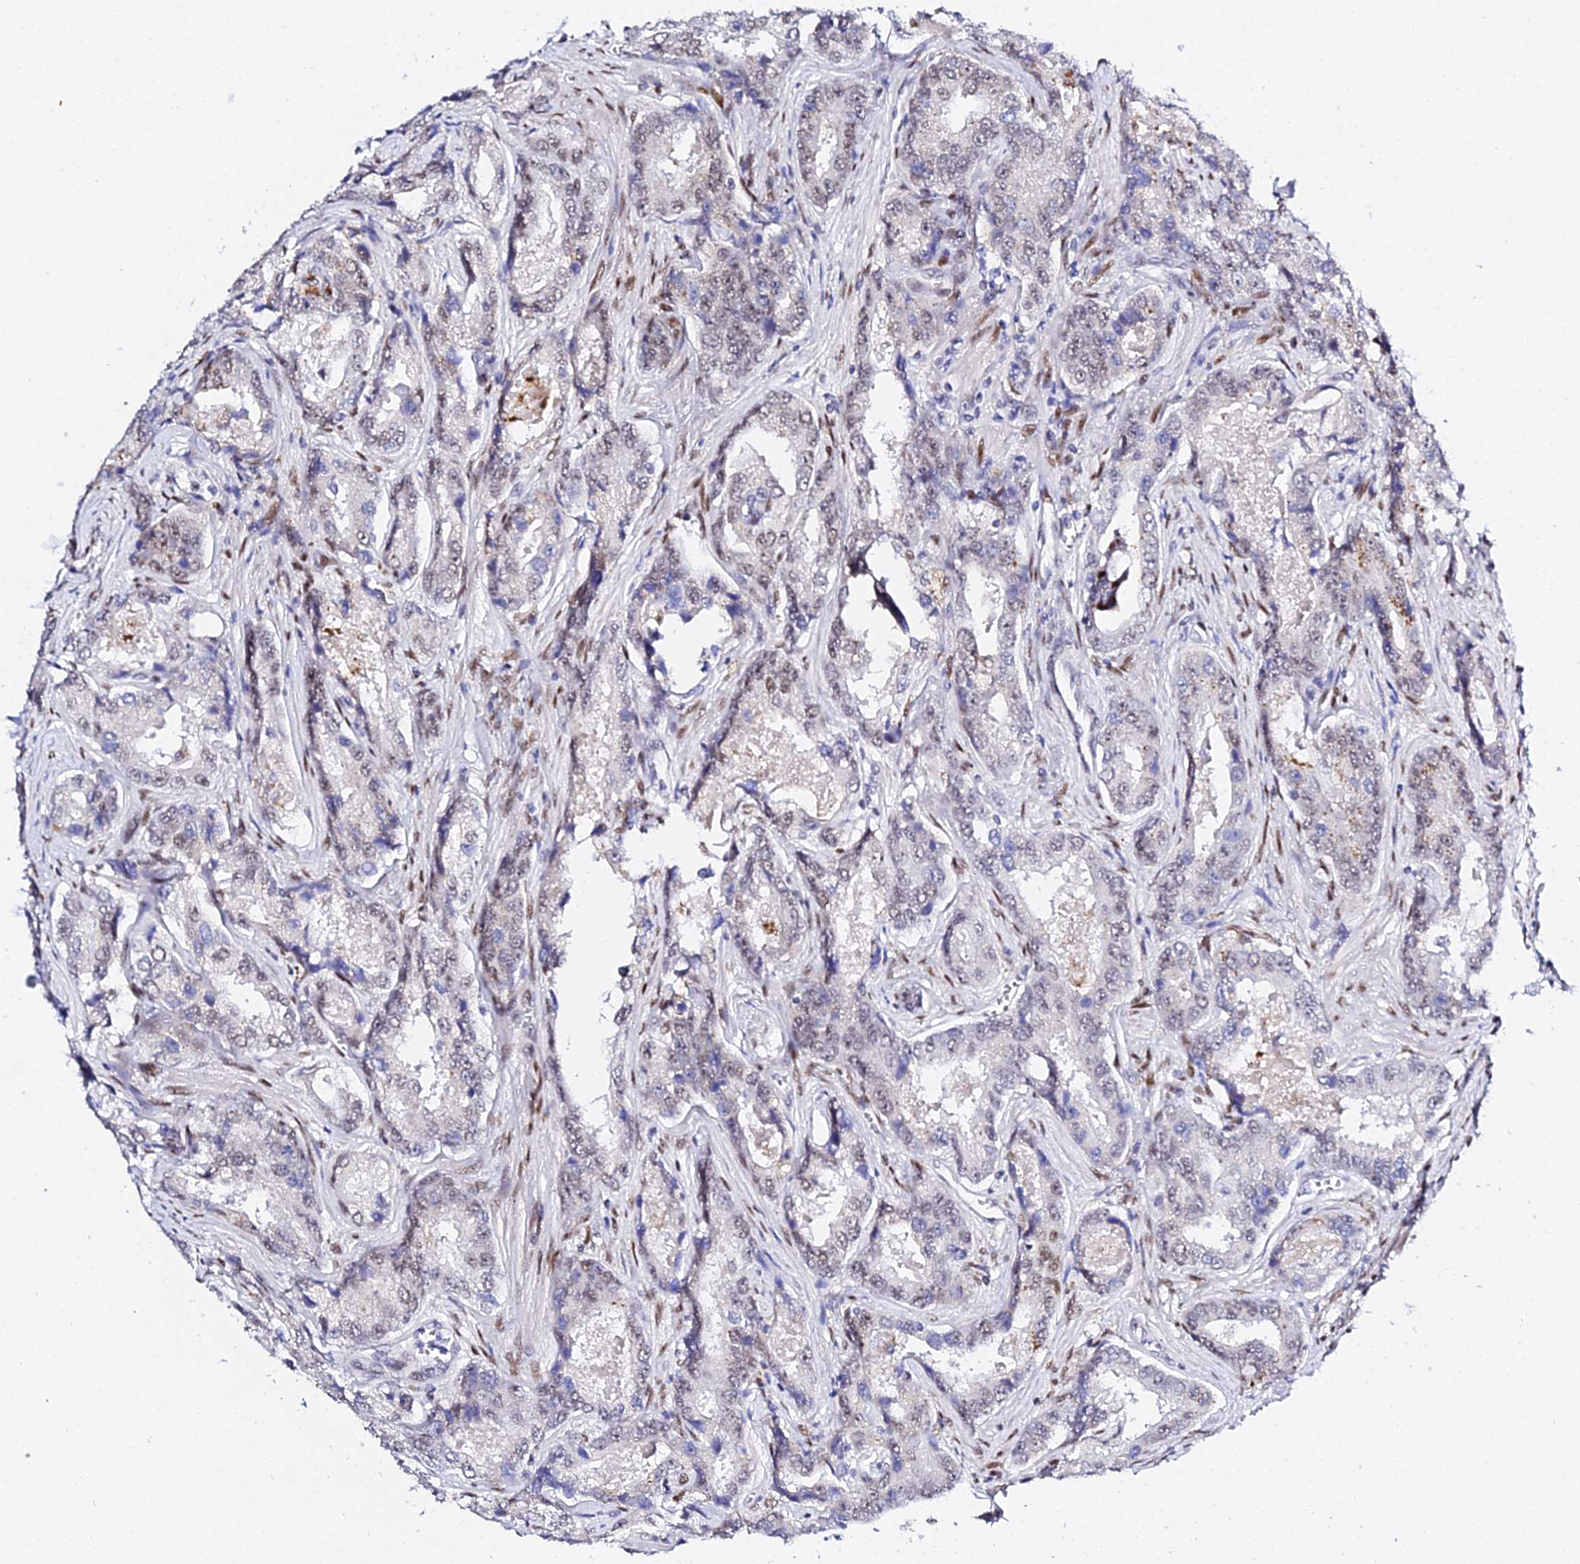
{"staining": {"intensity": "weak", "quantity": "<25%", "location": "nuclear"}, "tissue": "prostate cancer", "cell_type": "Tumor cells", "image_type": "cancer", "snomed": [{"axis": "morphology", "description": "Adenocarcinoma, Low grade"}, {"axis": "topography", "description": "Prostate"}], "caption": "High power microscopy photomicrograph of an immunohistochemistry image of low-grade adenocarcinoma (prostate), revealing no significant expression in tumor cells. (Brightfield microscopy of DAB (3,3'-diaminobenzidine) immunohistochemistry at high magnification).", "gene": "POFUT2", "patient": {"sex": "male", "age": 68}}